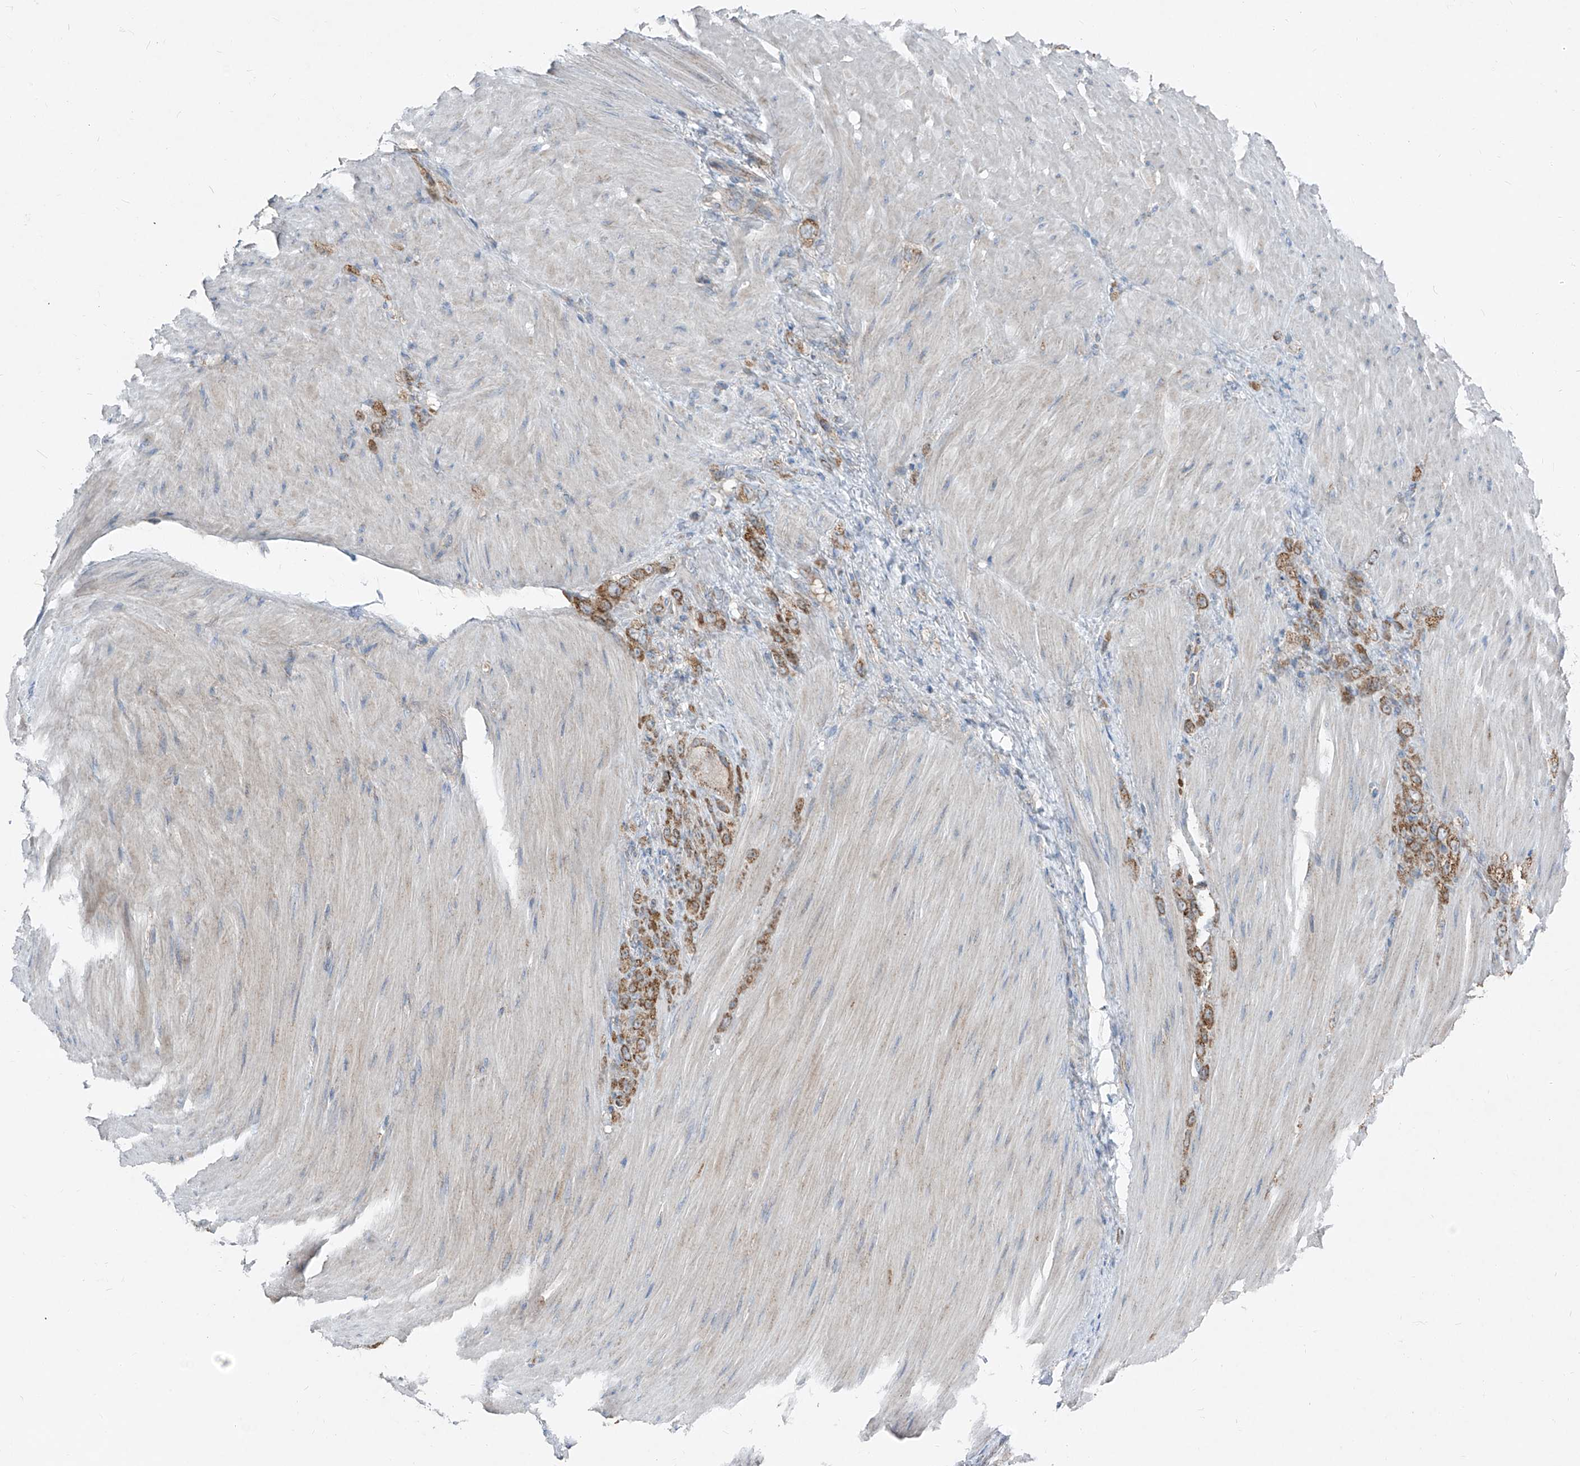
{"staining": {"intensity": "strong", "quantity": ">75%", "location": "cytoplasmic/membranous"}, "tissue": "stomach cancer", "cell_type": "Tumor cells", "image_type": "cancer", "snomed": [{"axis": "morphology", "description": "Normal tissue, NOS"}, {"axis": "morphology", "description": "Adenocarcinoma, NOS"}, {"axis": "topography", "description": "Stomach"}], "caption": "Tumor cells show high levels of strong cytoplasmic/membranous expression in about >75% of cells in stomach cancer.", "gene": "ABCD3", "patient": {"sex": "male", "age": 82}}